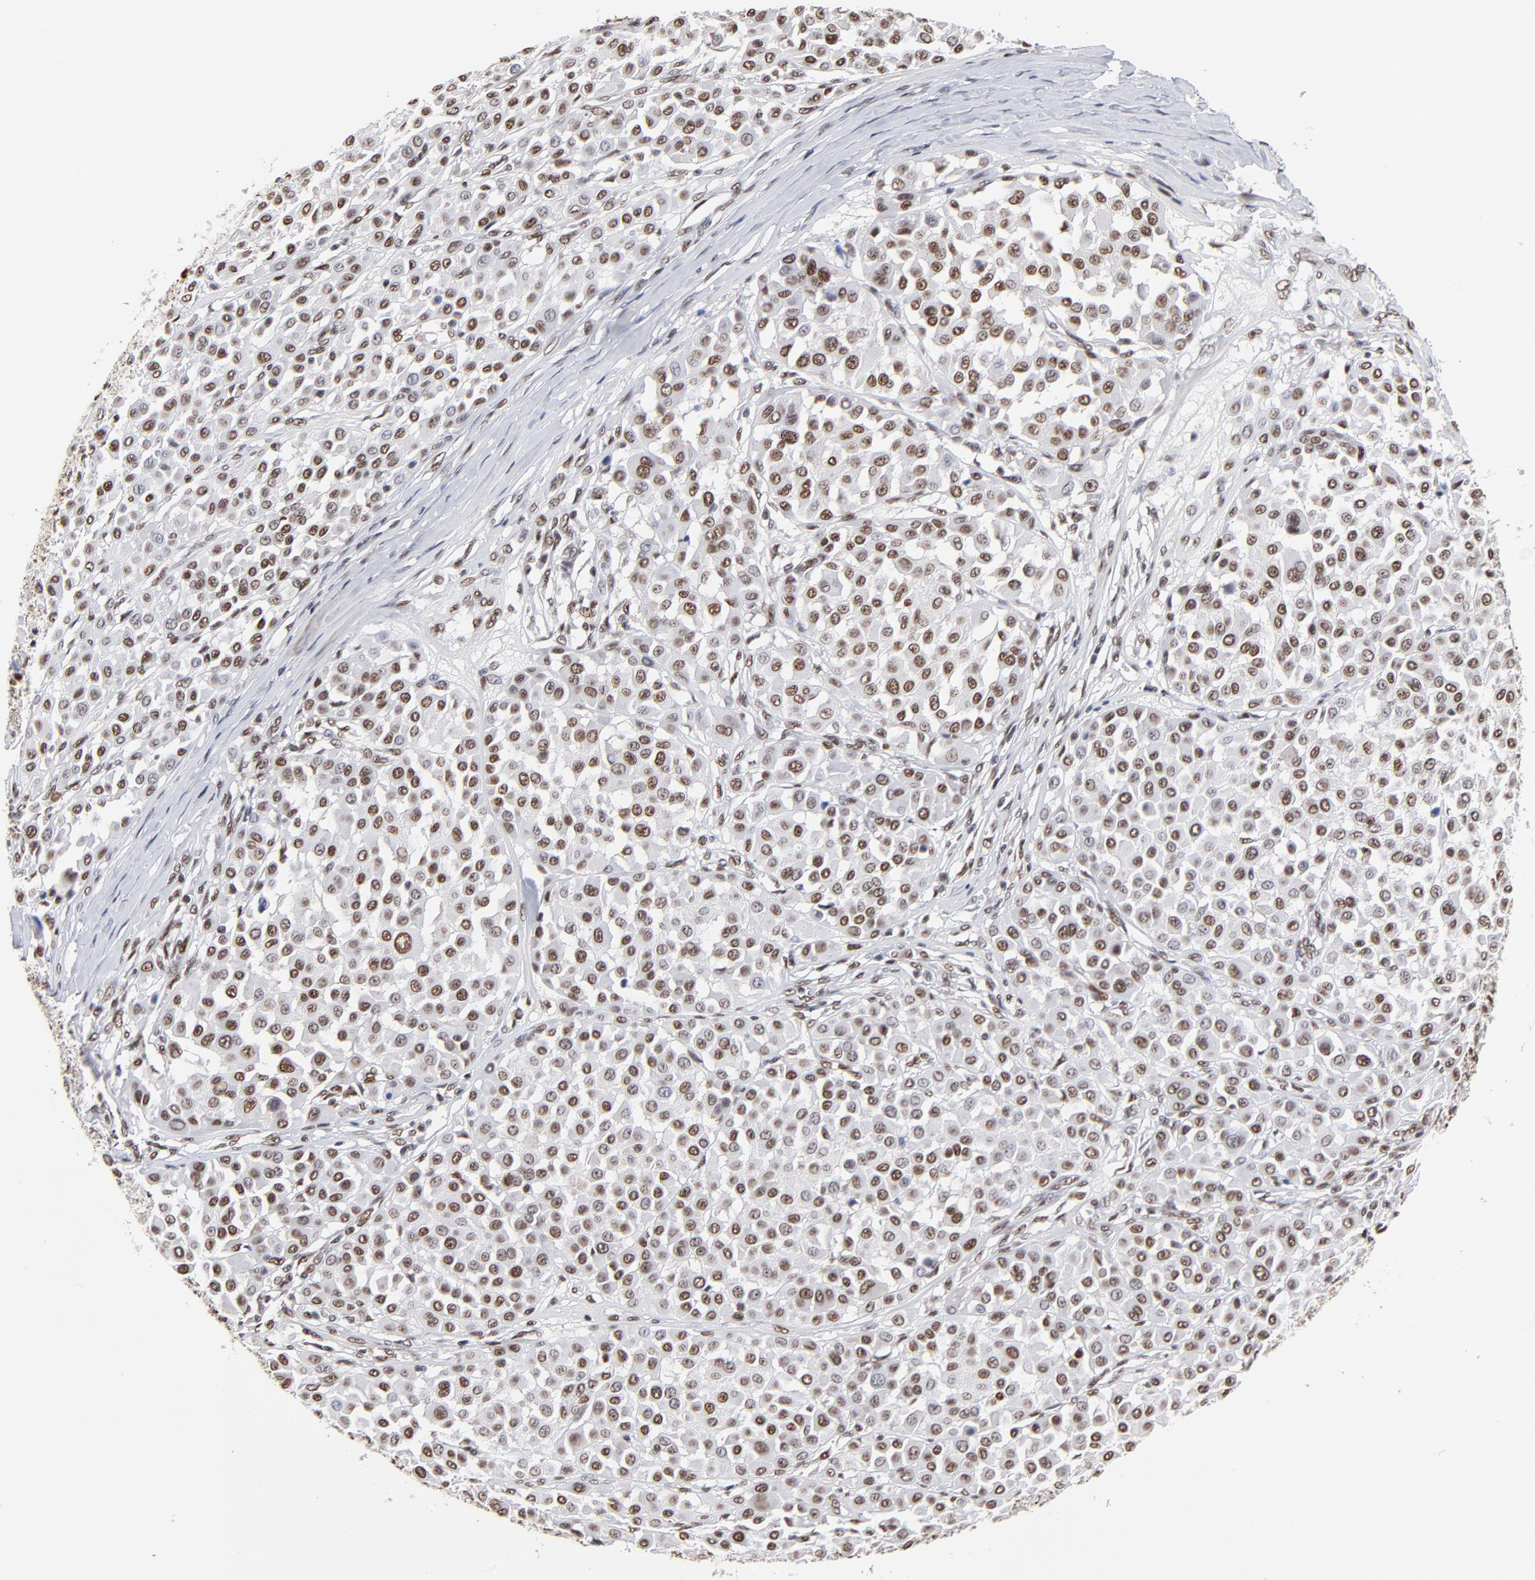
{"staining": {"intensity": "moderate", "quantity": ">75%", "location": "nuclear"}, "tissue": "melanoma", "cell_type": "Tumor cells", "image_type": "cancer", "snomed": [{"axis": "morphology", "description": "Malignant melanoma, Metastatic site"}, {"axis": "topography", "description": "Soft tissue"}], "caption": "High-power microscopy captured an immunohistochemistry image of malignant melanoma (metastatic site), revealing moderate nuclear expression in about >75% of tumor cells.", "gene": "ZMYM3", "patient": {"sex": "male", "age": 41}}